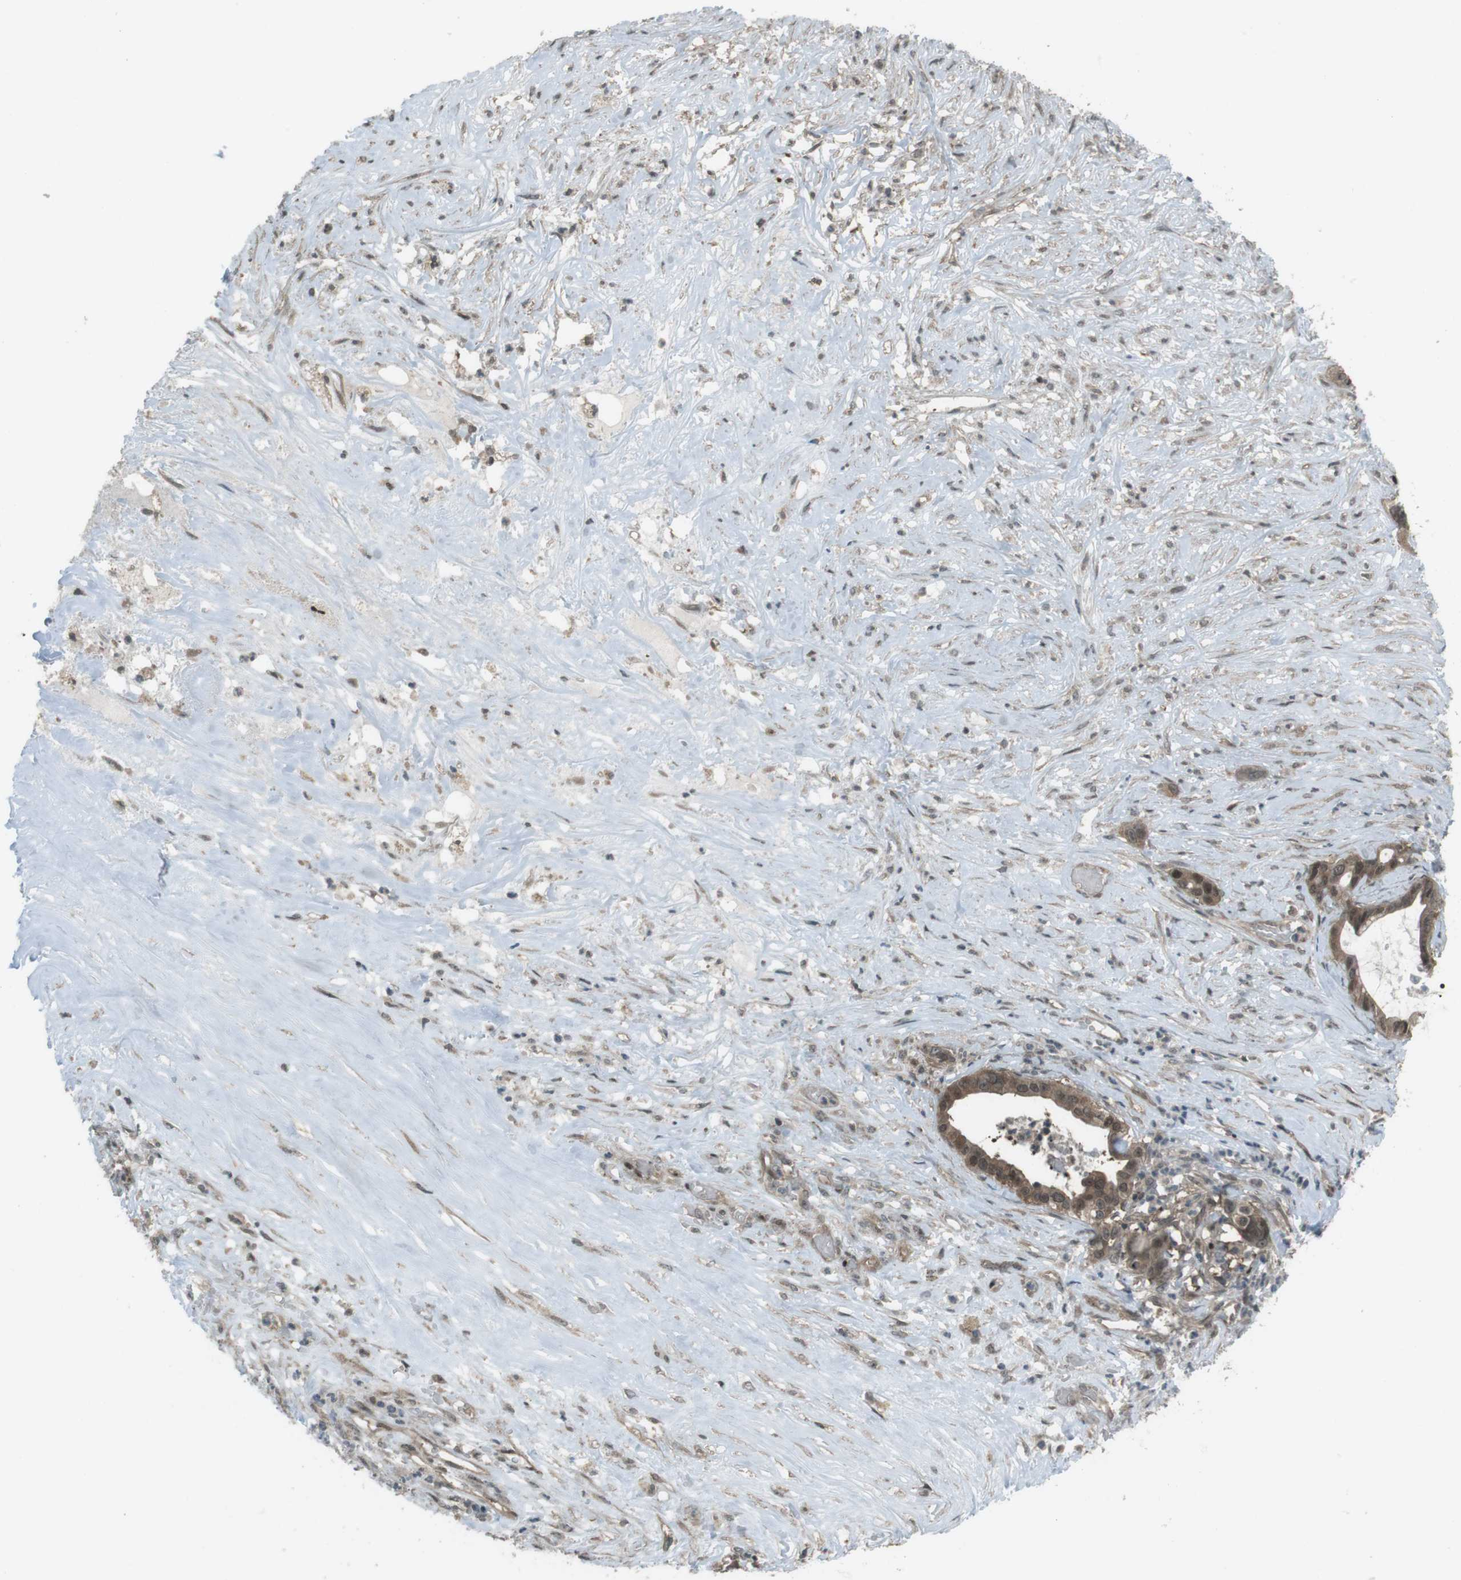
{"staining": {"intensity": "moderate", "quantity": ">75%", "location": "cytoplasmic/membranous,nuclear"}, "tissue": "liver cancer", "cell_type": "Tumor cells", "image_type": "cancer", "snomed": [{"axis": "morphology", "description": "Cholangiocarcinoma"}, {"axis": "topography", "description": "Liver"}], "caption": "The micrograph displays immunohistochemical staining of liver cancer (cholangiocarcinoma). There is moderate cytoplasmic/membranous and nuclear staining is seen in about >75% of tumor cells.", "gene": "SLITRK5", "patient": {"sex": "female", "age": 61}}